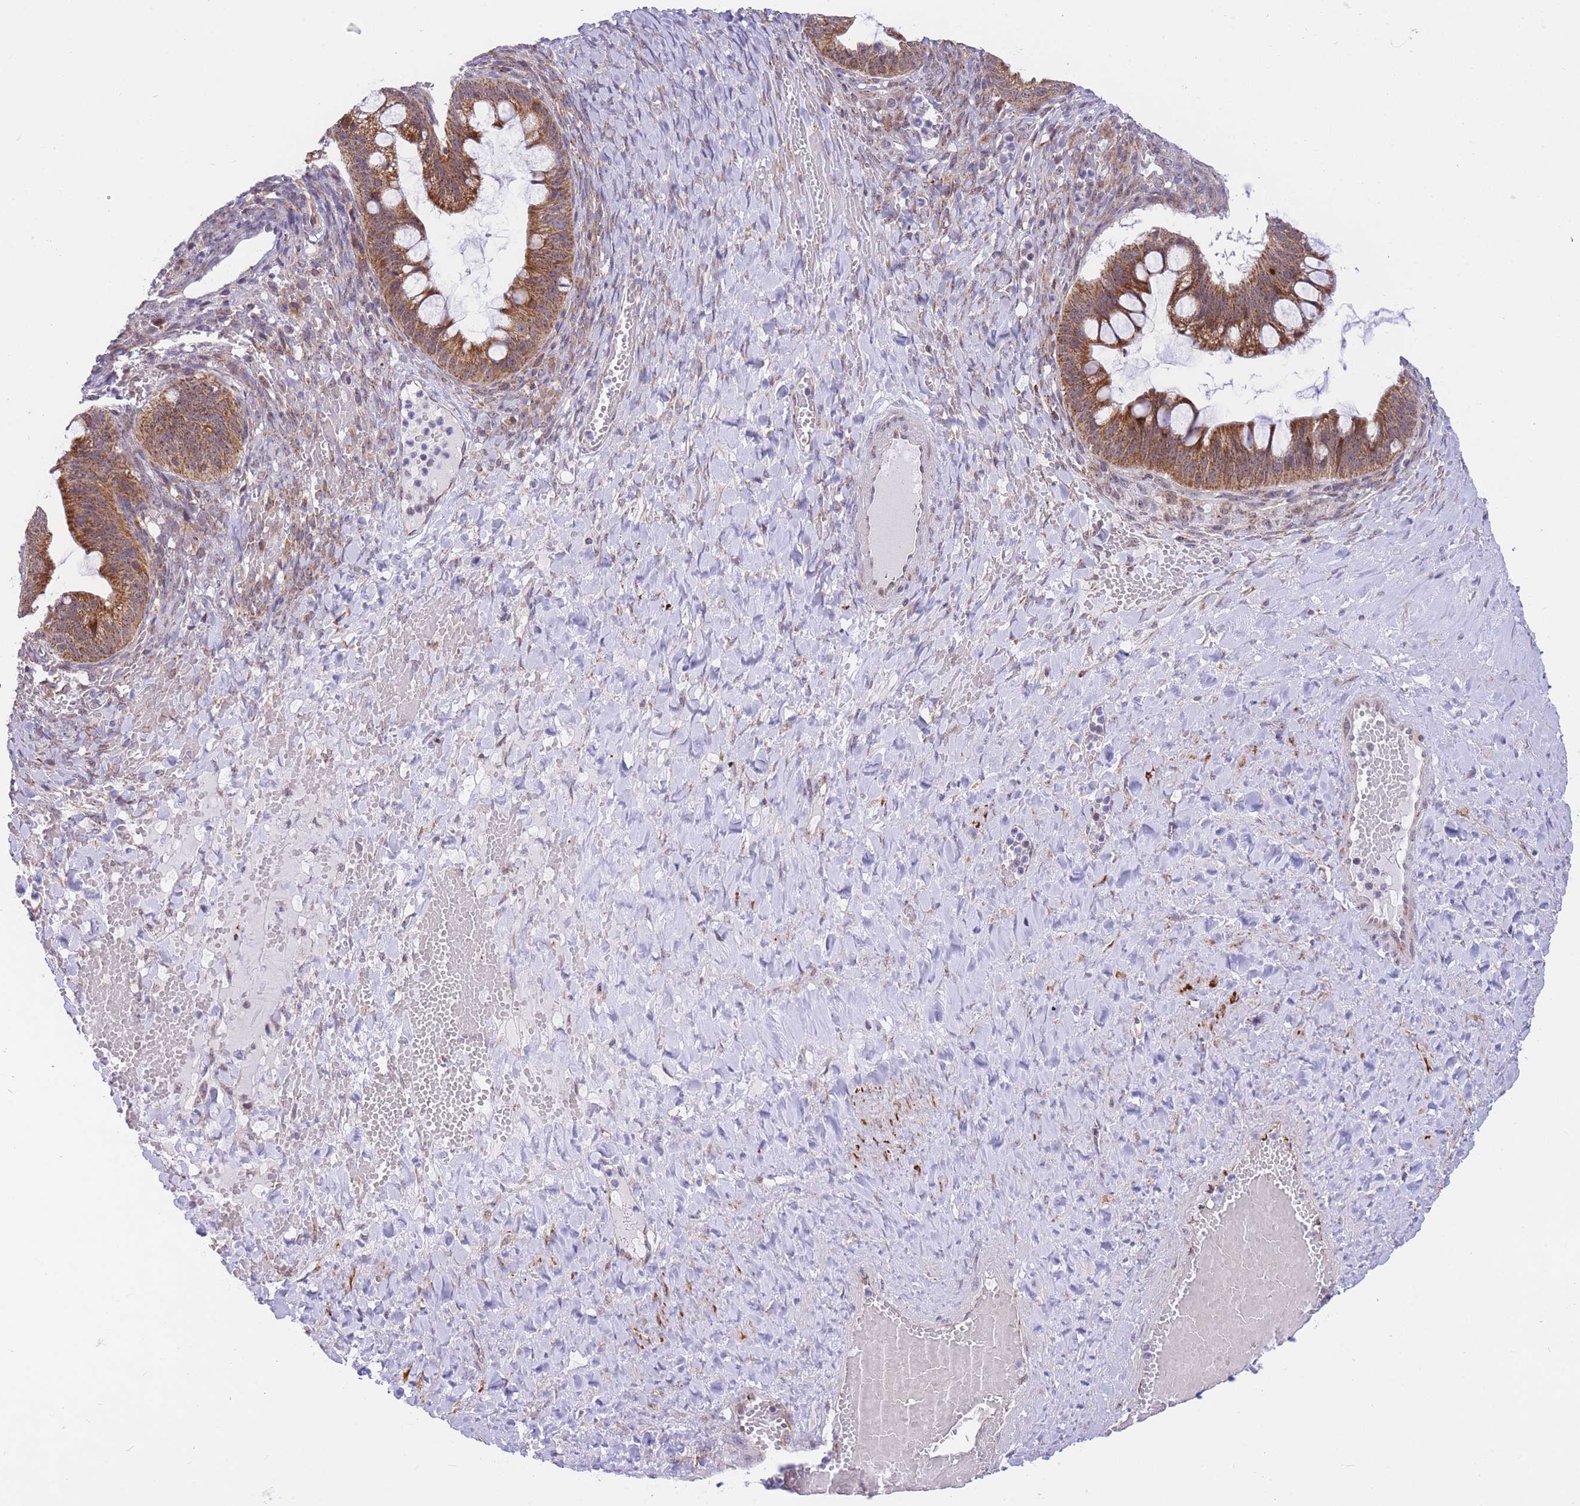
{"staining": {"intensity": "moderate", "quantity": ">75%", "location": "cytoplasmic/membranous"}, "tissue": "ovarian cancer", "cell_type": "Tumor cells", "image_type": "cancer", "snomed": [{"axis": "morphology", "description": "Cystadenocarcinoma, mucinous, NOS"}, {"axis": "topography", "description": "Ovary"}], "caption": "Ovarian cancer (mucinous cystadenocarcinoma) was stained to show a protein in brown. There is medium levels of moderate cytoplasmic/membranous positivity in approximately >75% of tumor cells.", "gene": "EXOSC8", "patient": {"sex": "female", "age": 73}}